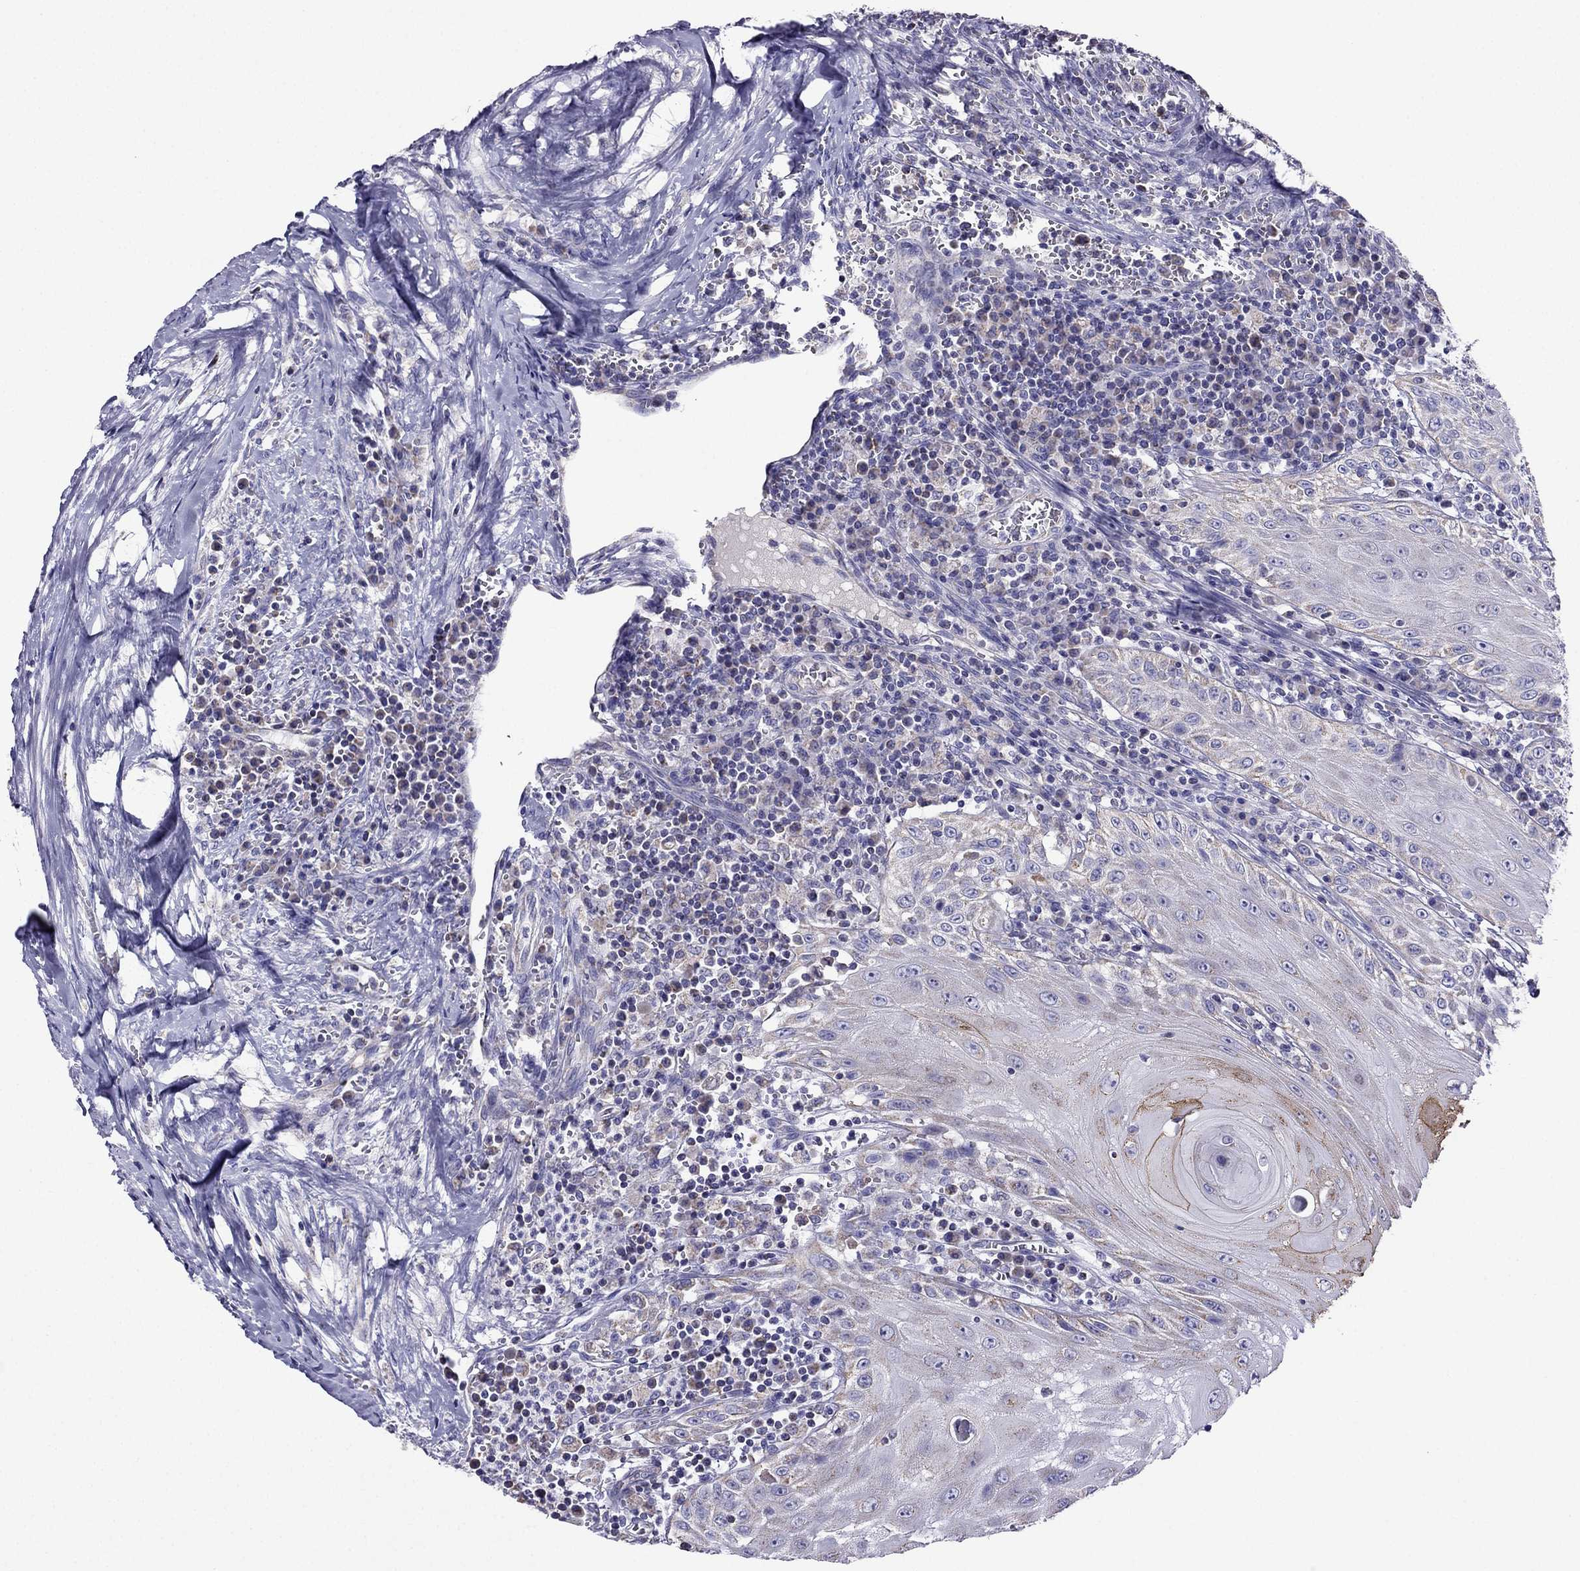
{"staining": {"intensity": "strong", "quantity": "<25%", "location": "cytoplasmic/membranous"}, "tissue": "head and neck cancer", "cell_type": "Tumor cells", "image_type": "cancer", "snomed": [{"axis": "morphology", "description": "Squamous cell carcinoma, NOS"}, {"axis": "topography", "description": "Oral tissue"}, {"axis": "topography", "description": "Head-Neck"}], "caption": "A high-resolution micrograph shows immunohistochemistry staining of head and neck cancer, which displays strong cytoplasmic/membranous expression in approximately <25% of tumor cells. The staining was performed using DAB, with brown indicating positive protein expression. Nuclei are stained blue with hematoxylin.", "gene": "DSC1", "patient": {"sex": "male", "age": 58}}